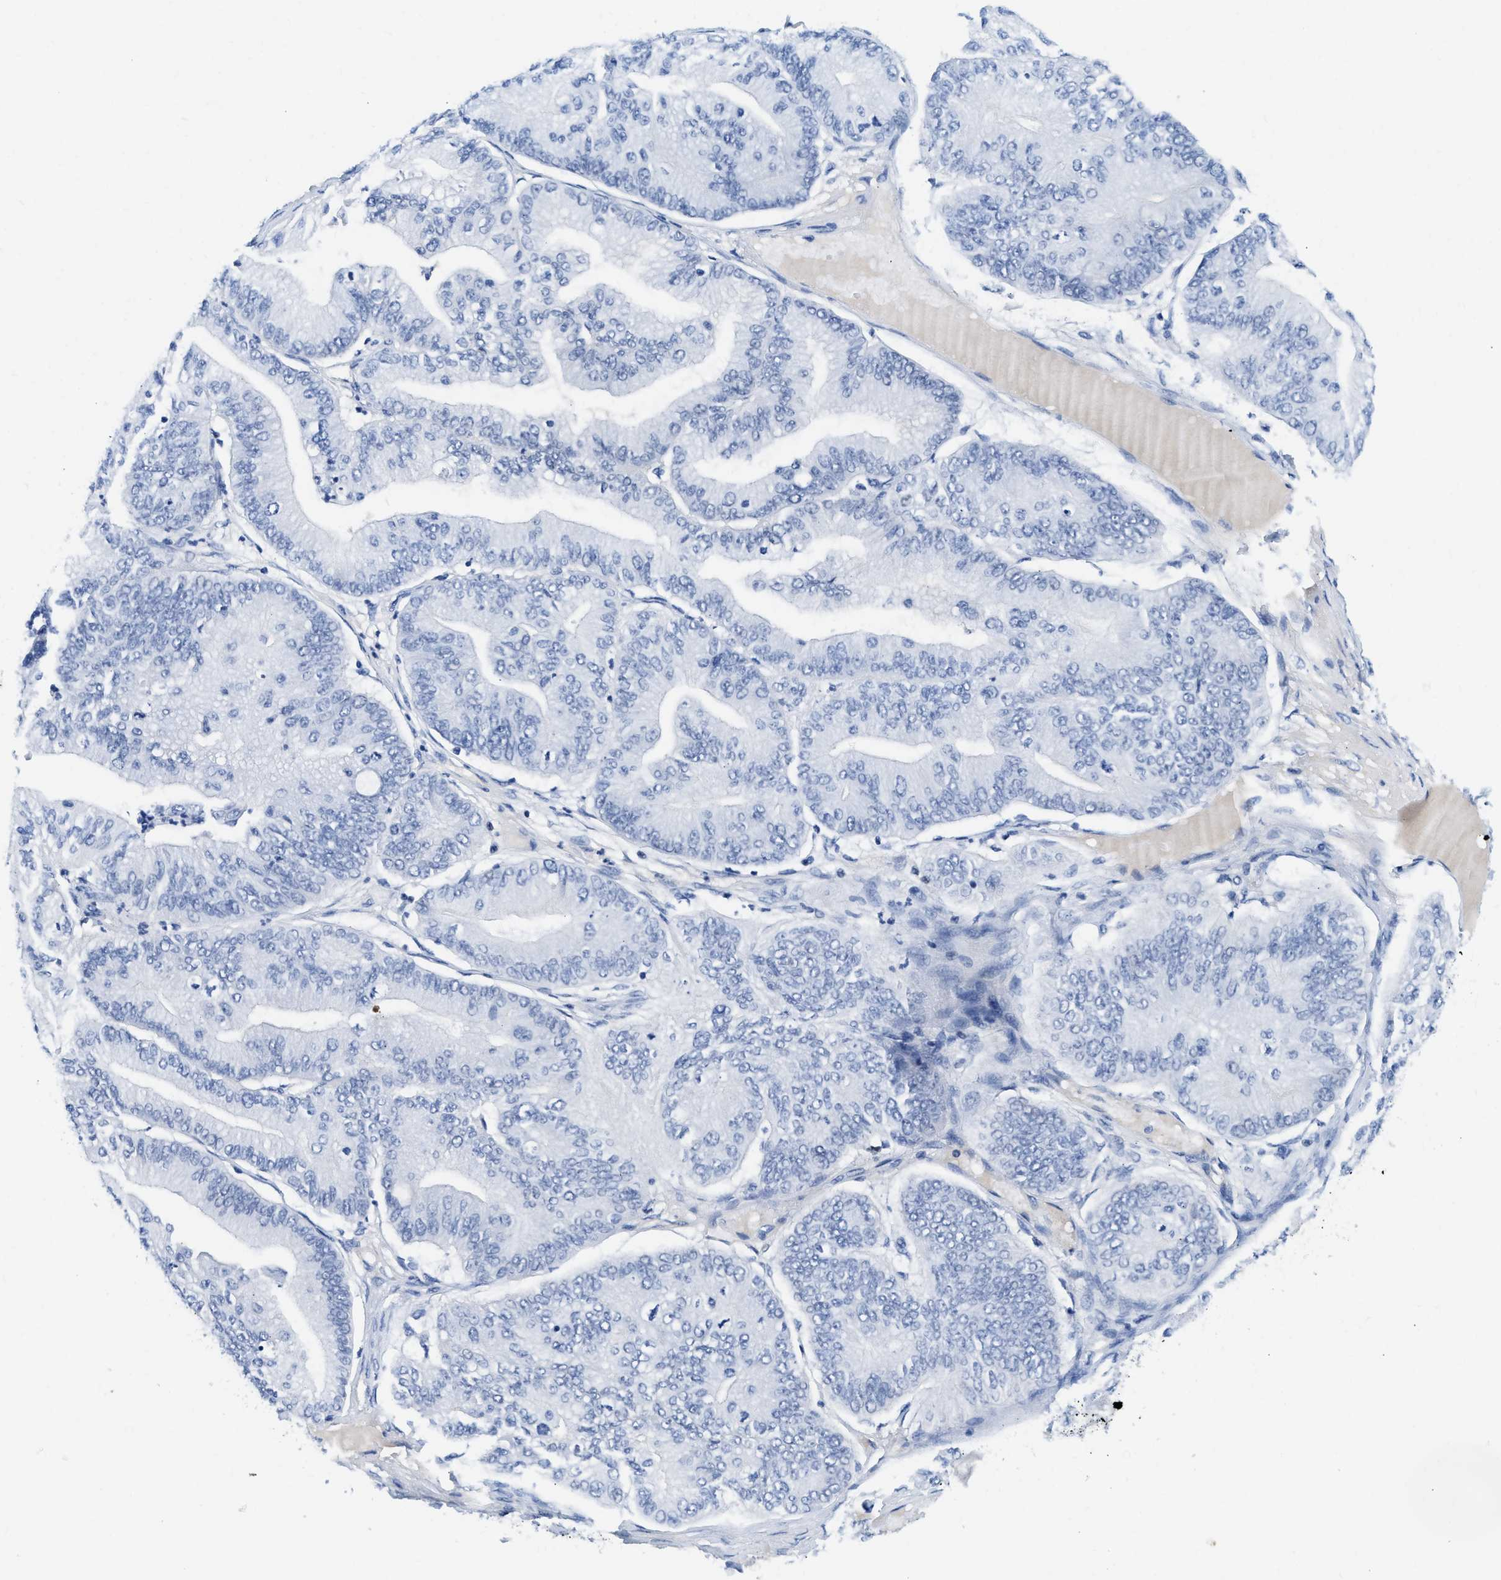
{"staining": {"intensity": "negative", "quantity": "none", "location": "none"}, "tissue": "ovarian cancer", "cell_type": "Tumor cells", "image_type": "cancer", "snomed": [{"axis": "morphology", "description": "Cystadenocarcinoma, mucinous, NOS"}, {"axis": "topography", "description": "Ovary"}], "caption": "Ovarian mucinous cystadenocarcinoma was stained to show a protein in brown. There is no significant staining in tumor cells.", "gene": "TCF7", "patient": {"sex": "female", "age": 61}}